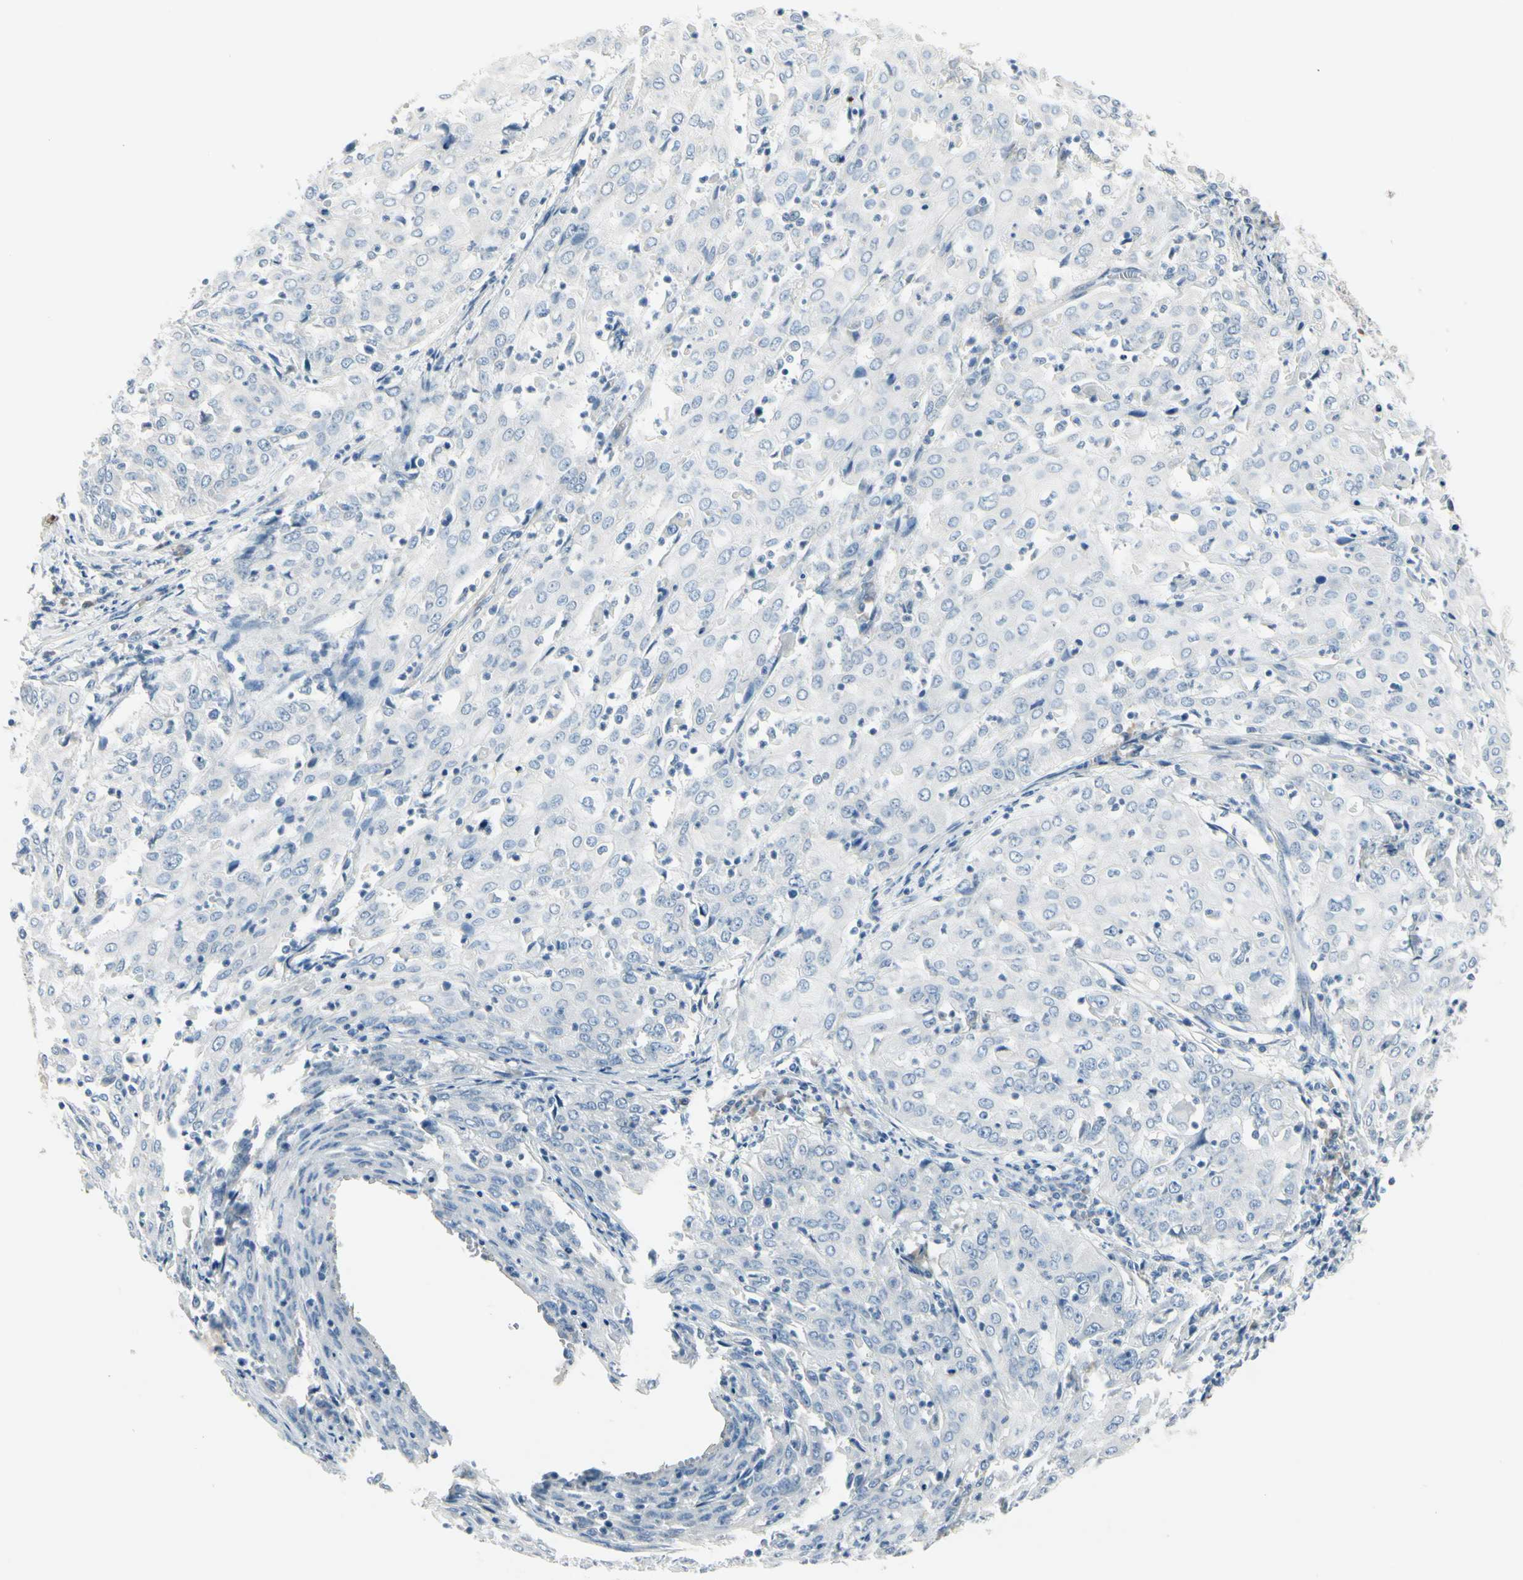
{"staining": {"intensity": "negative", "quantity": "none", "location": "none"}, "tissue": "cervical cancer", "cell_type": "Tumor cells", "image_type": "cancer", "snomed": [{"axis": "morphology", "description": "Squamous cell carcinoma, NOS"}, {"axis": "topography", "description": "Cervix"}], "caption": "Tumor cells show no significant expression in cervical cancer. (Brightfield microscopy of DAB immunohistochemistry (IHC) at high magnification).", "gene": "MAP2", "patient": {"sex": "female", "age": 39}}